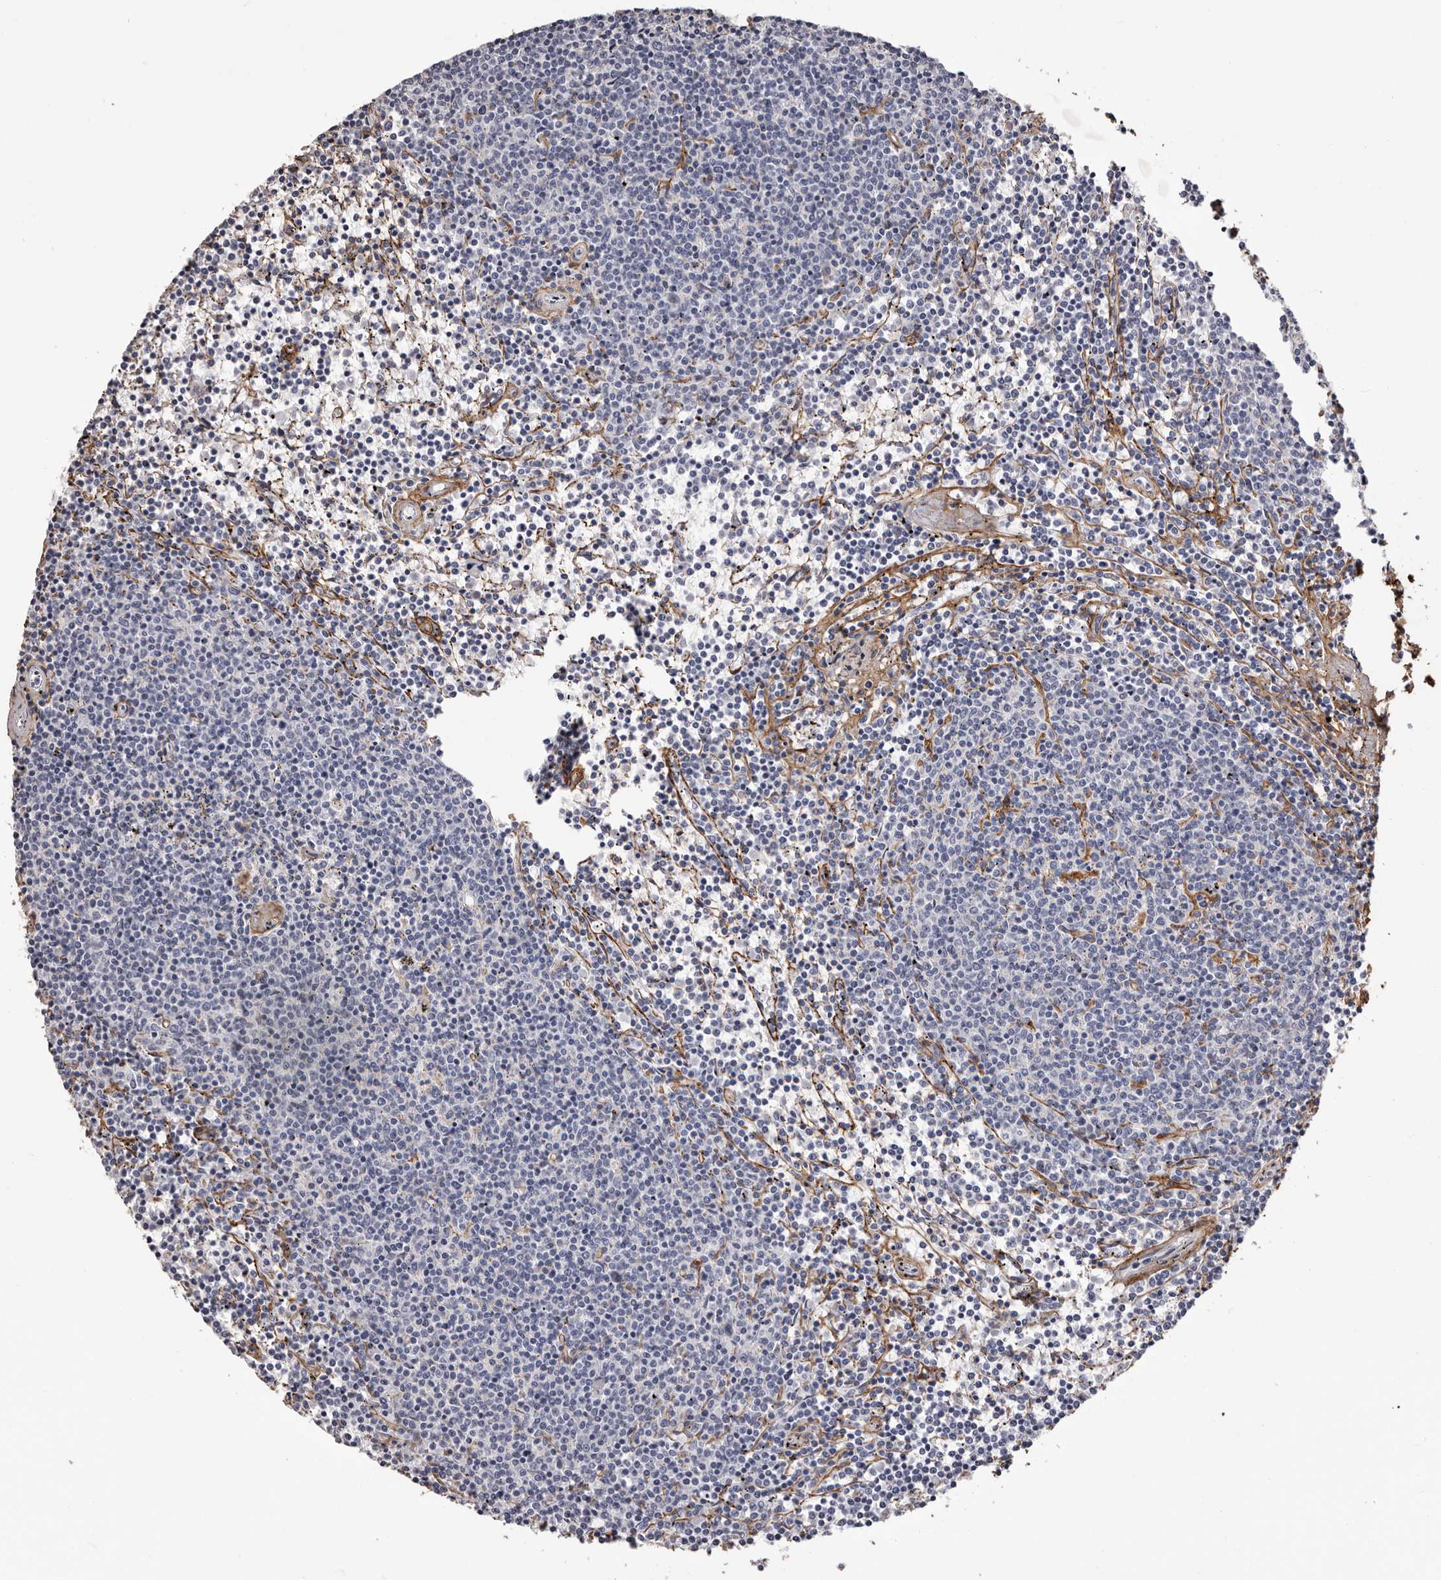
{"staining": {"intensity": "negative", "quantity": "none", "location": "none"}, "tissue": "lymphoma", "cell_type": "Tumor cells", "image_type": "cancer", "snomed": [{"axis": "morphology", "description": "Malignant lymphoma, non-Hodgkin's type, Low grade"}, {"axis": "topography", "description": "Spleen"}], "caption": "There is no significant staining in tumor cells of low-grade malignant lymphoma, non-Hodgkin's type.", "gene": "COL6A1", "patient": {"sex": "female", "age": 50}}